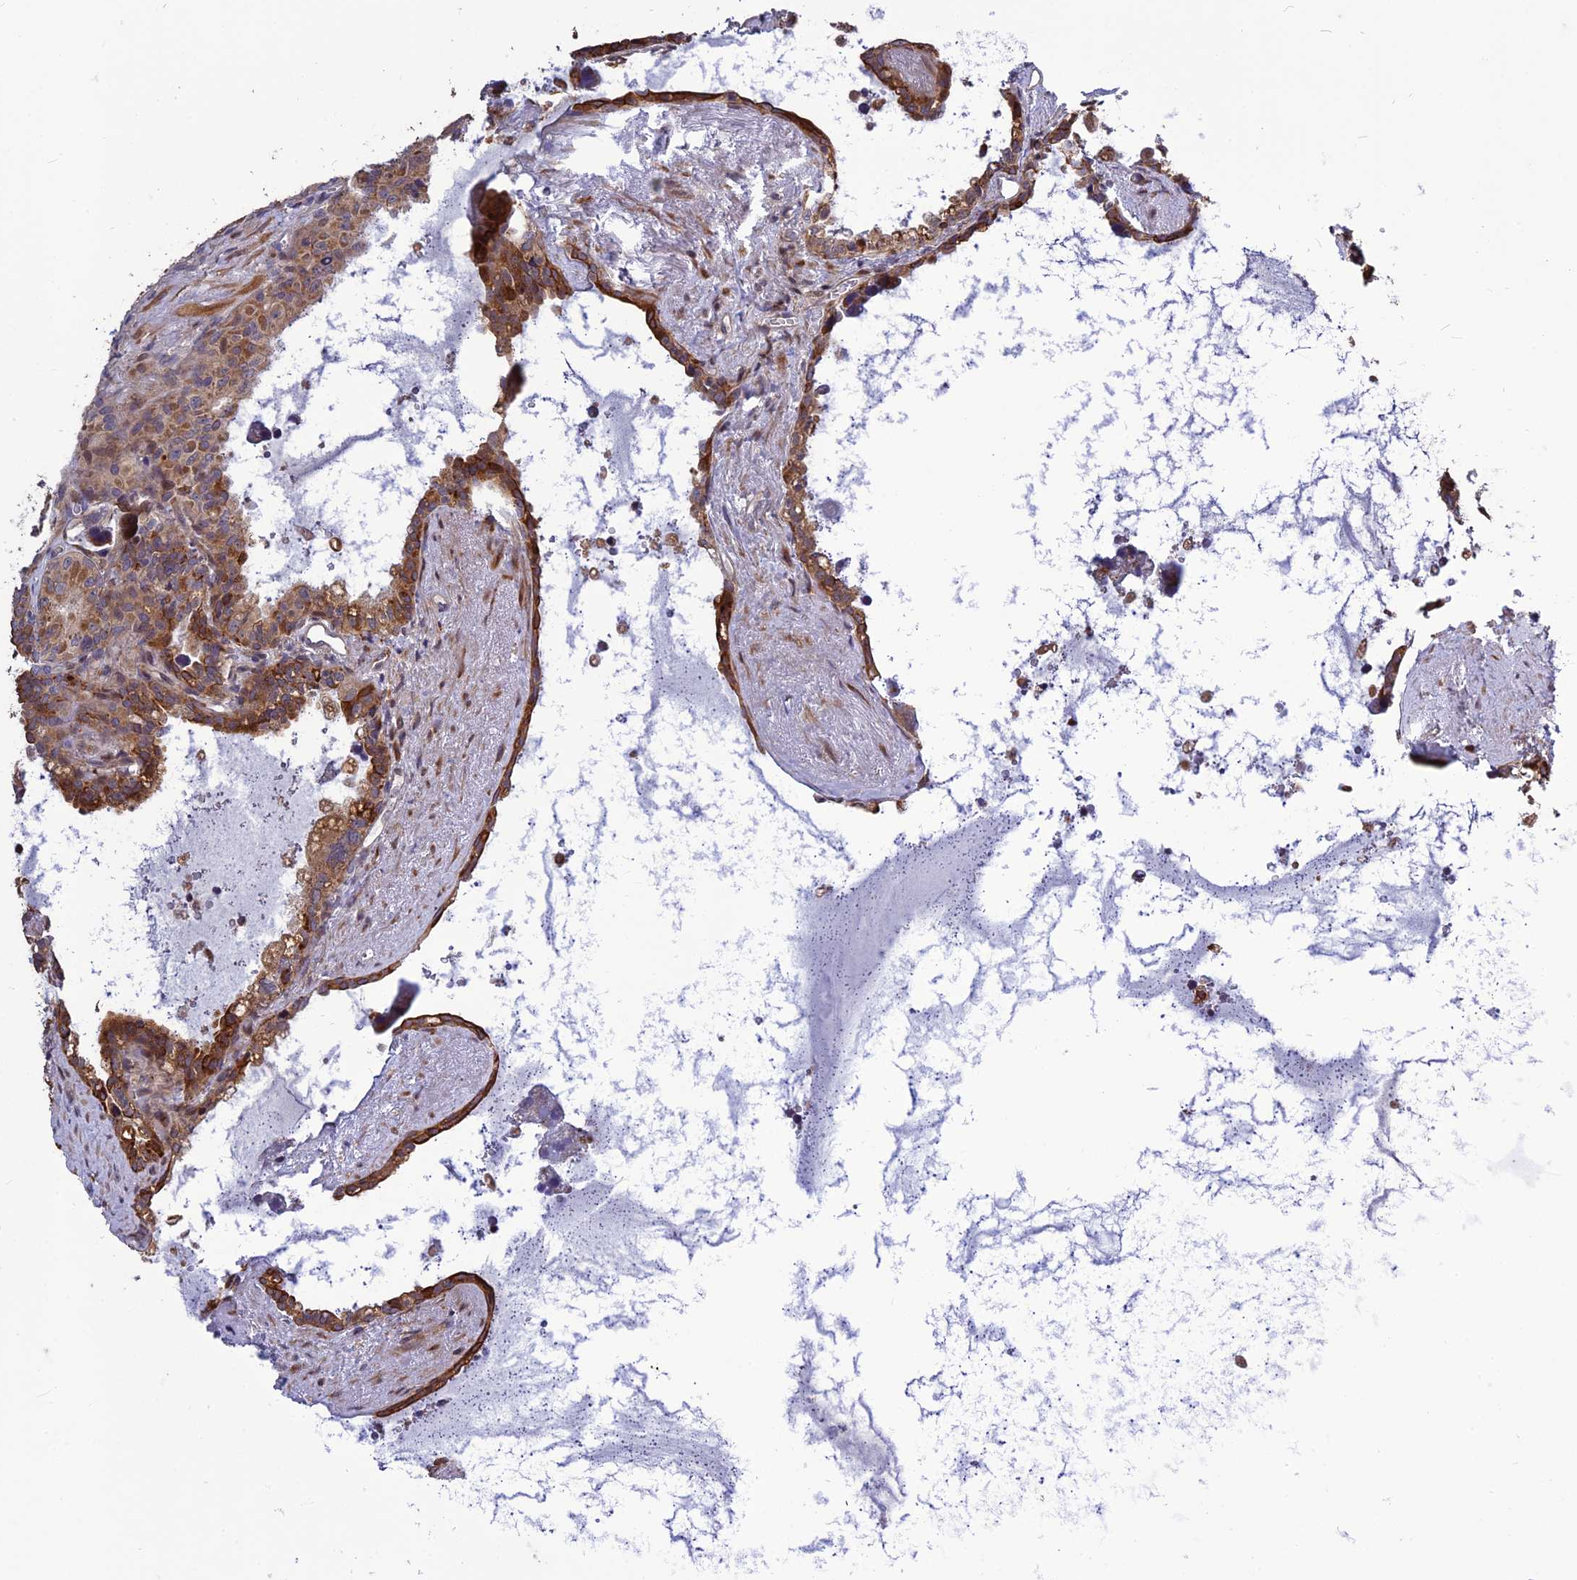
{"staining": {"intensity": "strong", "quantity": "25%-75%", "location": "cytoplasmic/membranous"}, "tissue": "seminal vesicle", "cell_type": "Glandular cells", "image_type": "normal", "snomed": [{"axis": "morphology", "description": "Normal tissue, NOS"}, {"axis": "topography", "description": "Seminal veicle"}], "caption": "Glandular cells show strong cytoplasmic/membranous expression in approximately 25%-75% of cells in normal seminal vesicle. The staining is performed using DAB (3,3'-diaminobenzidine) brown chromogen to label protein expression. The nuclei are counter-stained blue using hematoxylin.", "gene": "SPG21", "patient": {"sex": "male", "age": 68}}